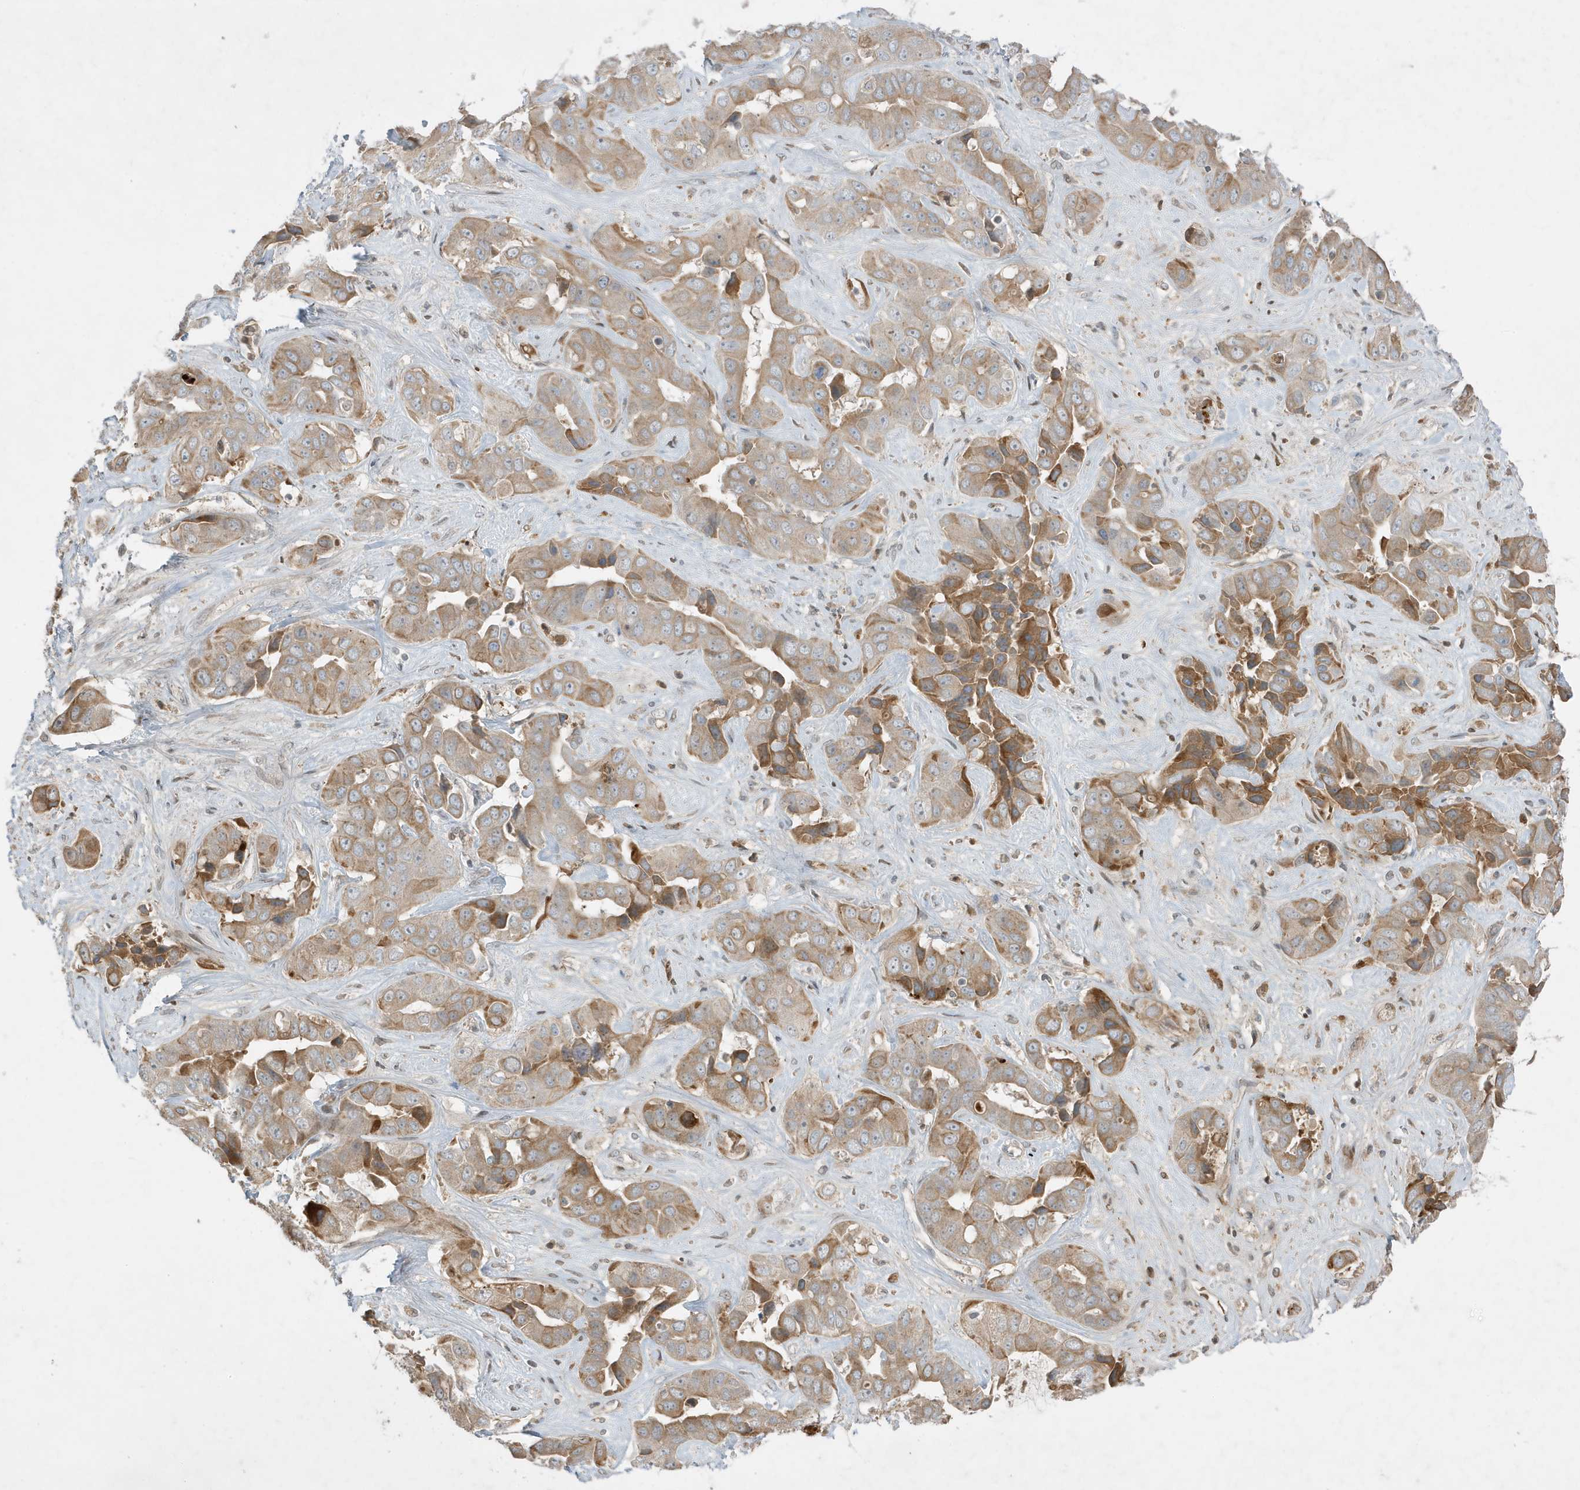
{"staining": {"intensity": "moderate", "quantity": ">75%", "location": "cytoplasmic/membranous"}, "tissue": "liver cancer", "cell_type": "Tumor cells", "image_type": "cancer", "snomed": [{"axis": "morphology", "description": "Cholangiocarcinoma"}, {"axis": "topography", "description": "Liver"}], "caption": "Cholangiocarcinoma (liver) tissue displays moderate cytoplasmic/membranous positivity in approximately >75% of tumor cells The protein of interest is shown in brown color, while the nuclei are stained blue.", "gene": "FNDC1", "patient": {"sex": "female", "age": 52}}